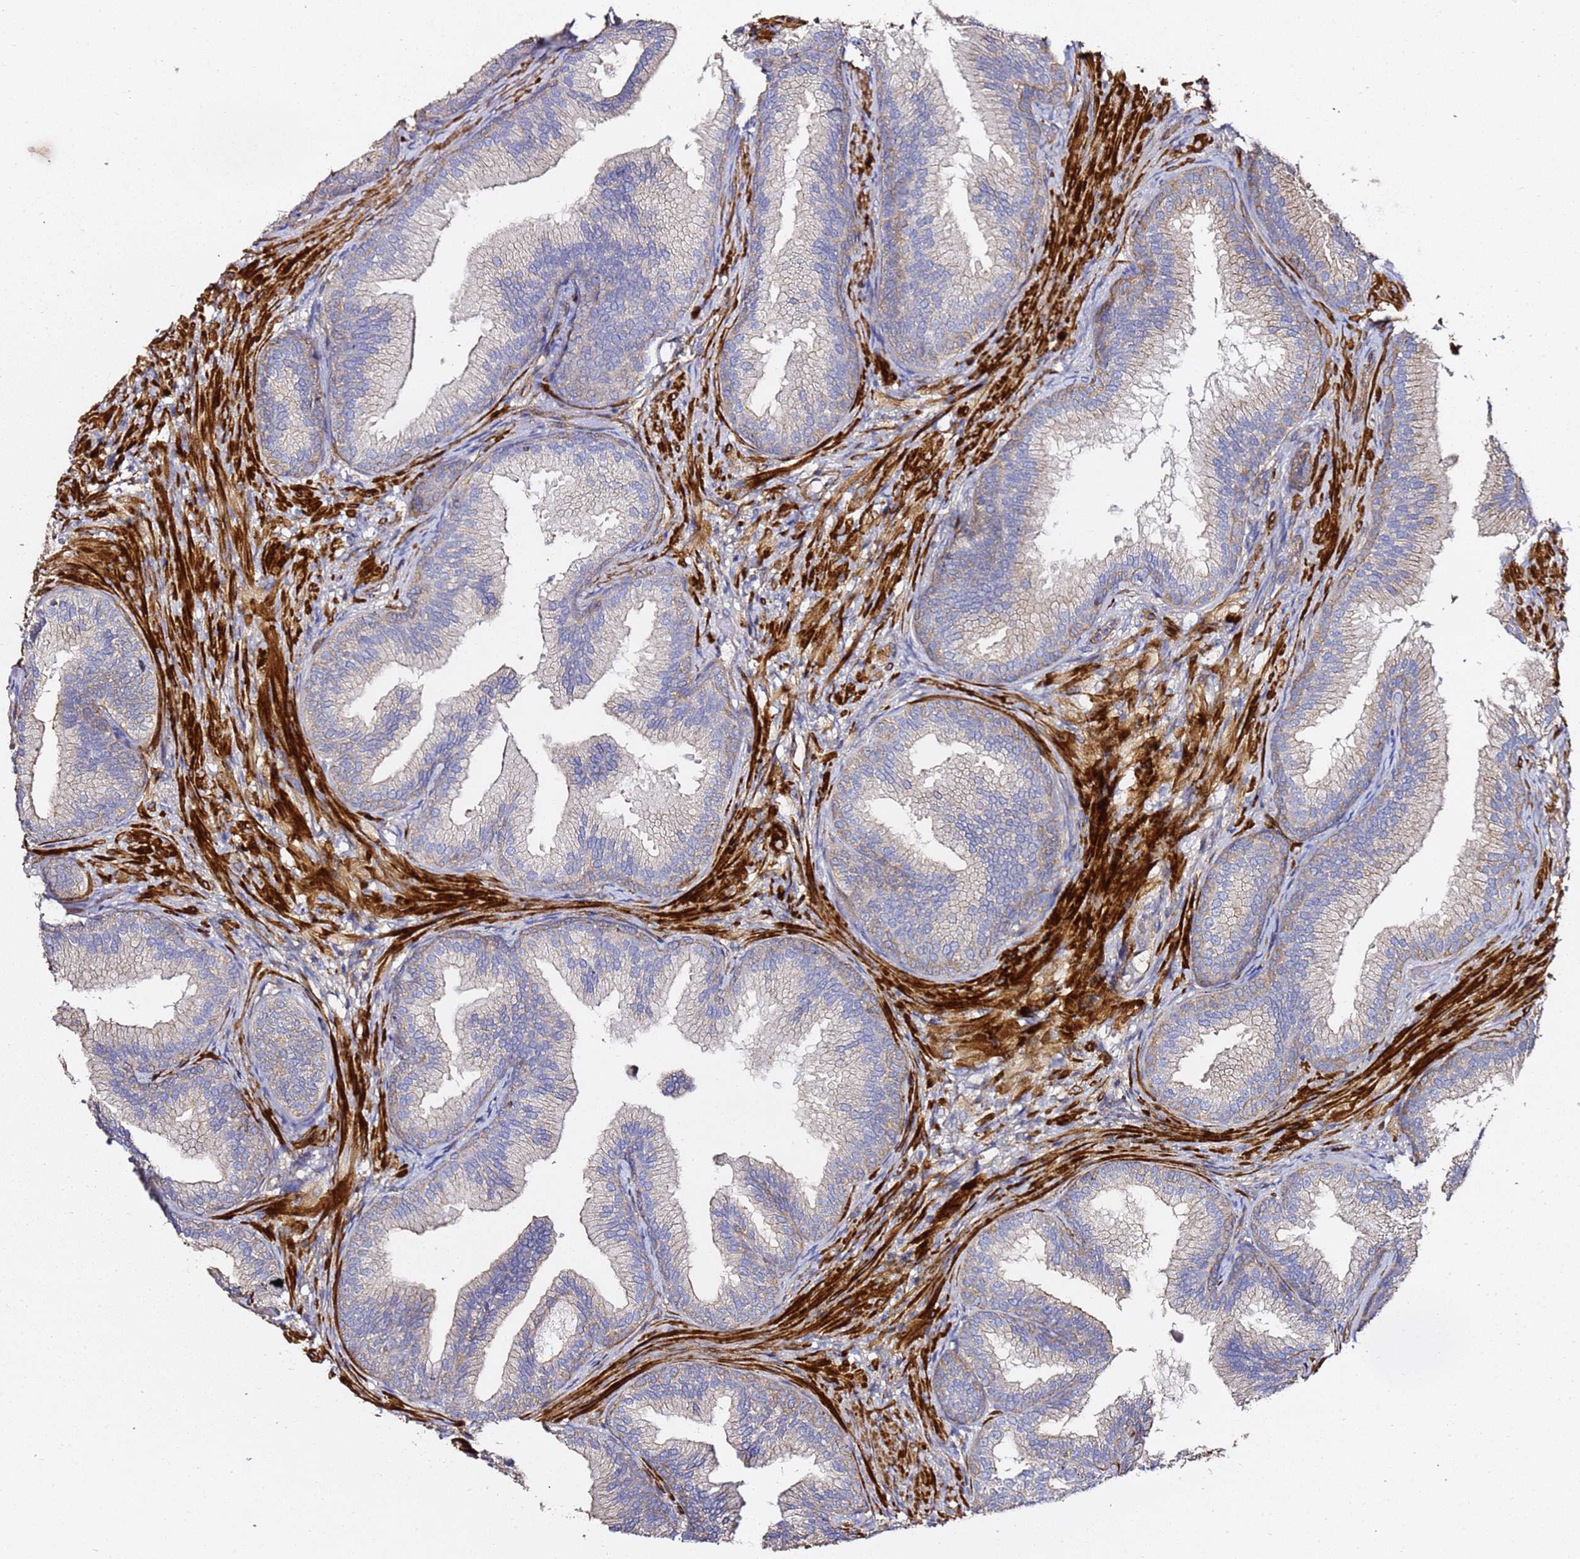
{"staining": {"intensity": "moderate", "quantity": "25%-75%", "location": "cytoplasmic/membranous"}, "tissue": "prostate", "cell_type": "Glandular cells", "image_type": "normal", "snomed": [{"axis": "morphology", "description": "Normal tissue, NOS"}, {"axis": "topography", "description": "Prostate"}], "caption": "Immunohistochemical staining of normal prostate reveals medium levels of moderate cytoplasmic/membranous positivity in about 25%-75% of glandular cells.", "gene": "ZFP36L2", "patient": {"sex": "male", "age": 76}}